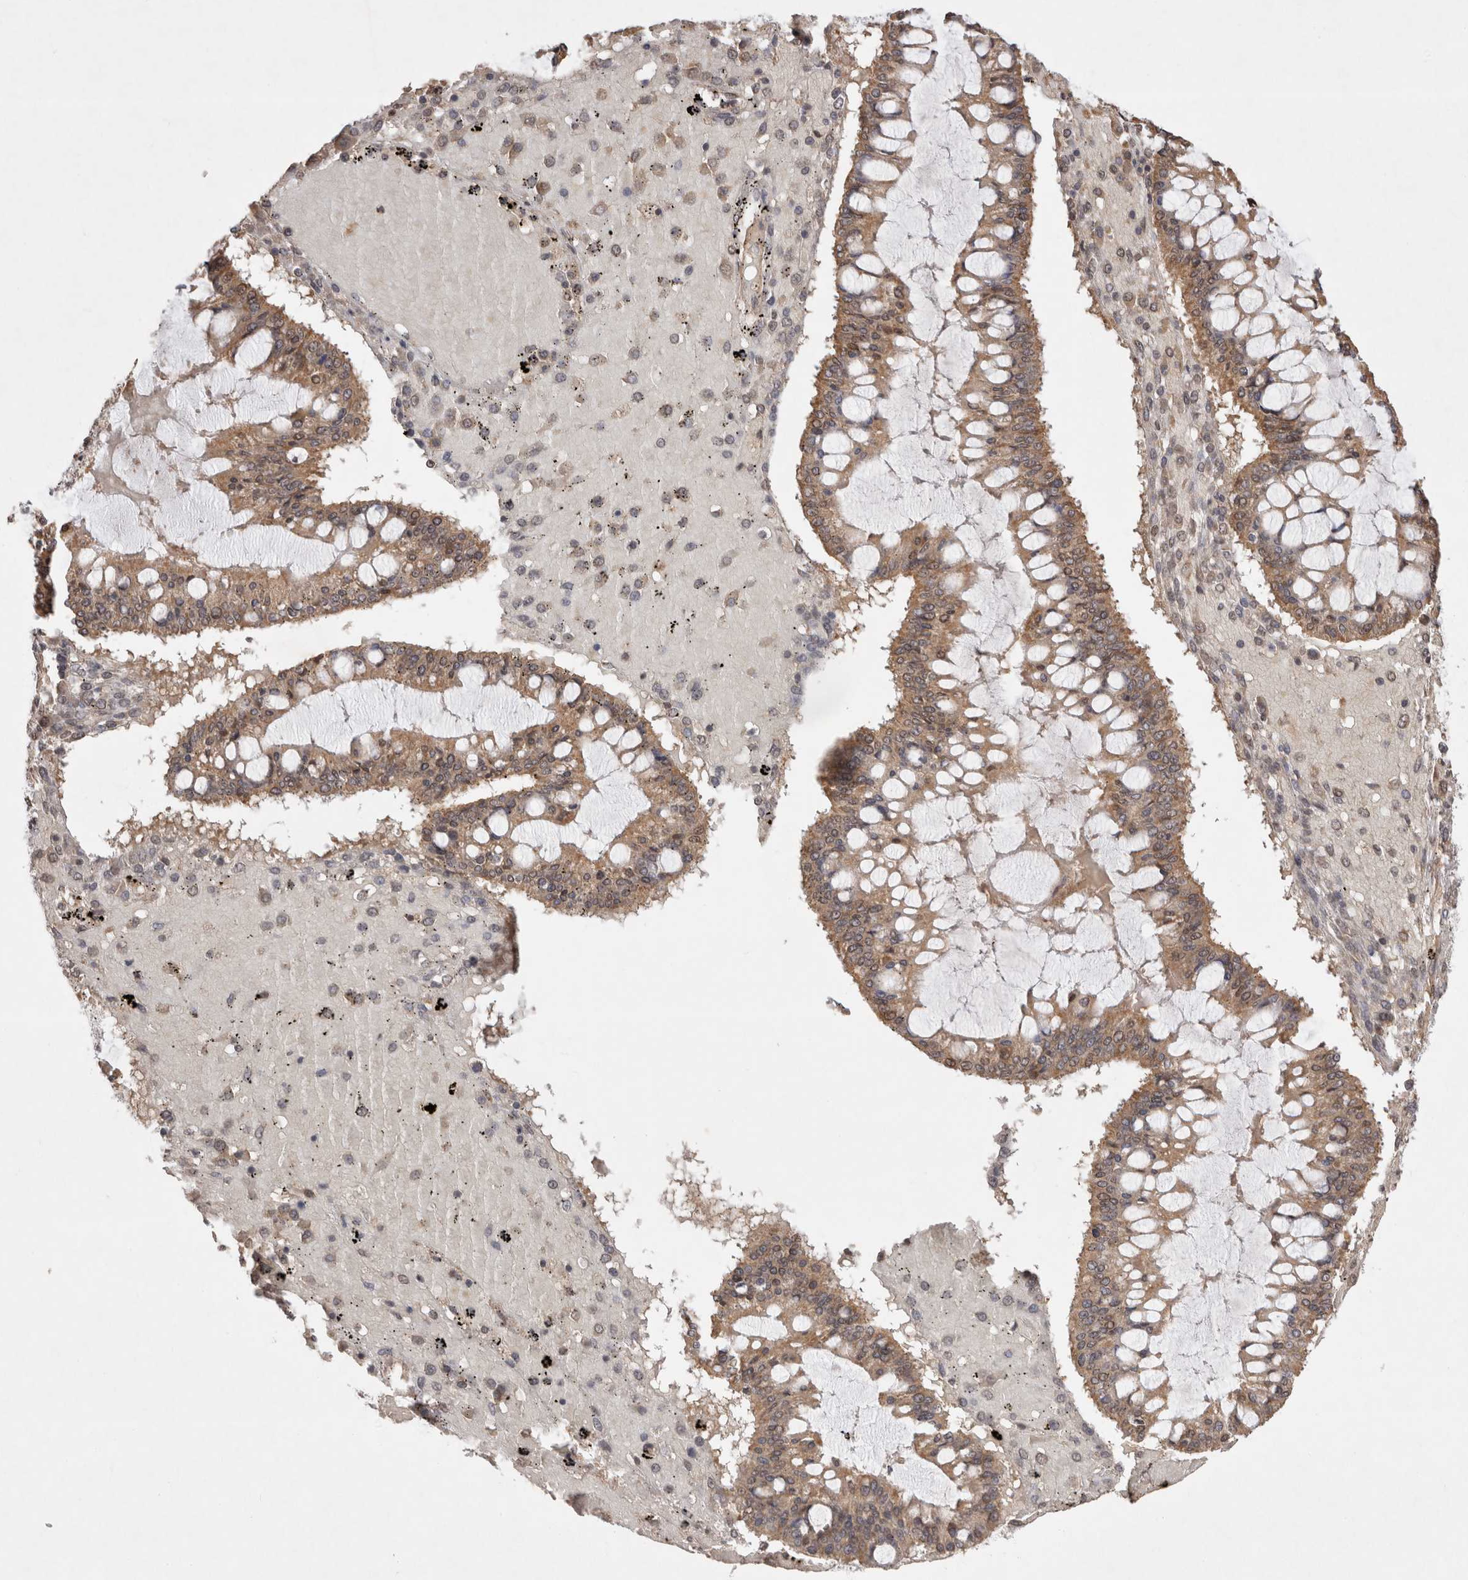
{"staining": {"intensity": "moderate", "quantity": ">75%", "location": "cytoplasmic/membranous,nuclear"}, "tissue": "ovarian cancer", "cell_type": "Tumor cells", "image_type": "cancer", "snomed": [{"axis": "morphology", "description": "Cystadenocarcinoma, mucinous, NOS"}, {"axis": "topography", "description": "Ovary"}], "caption": "A brown stain labels moderate cytoplasmic/membranous and nuclear staining of a protein in ovarian cancer tumor cells. The protein is shown in brown color, while the nuclei are stained blue.", "gene": "EIF2AK1", "patient": {"sex": "female", "age": 73}}